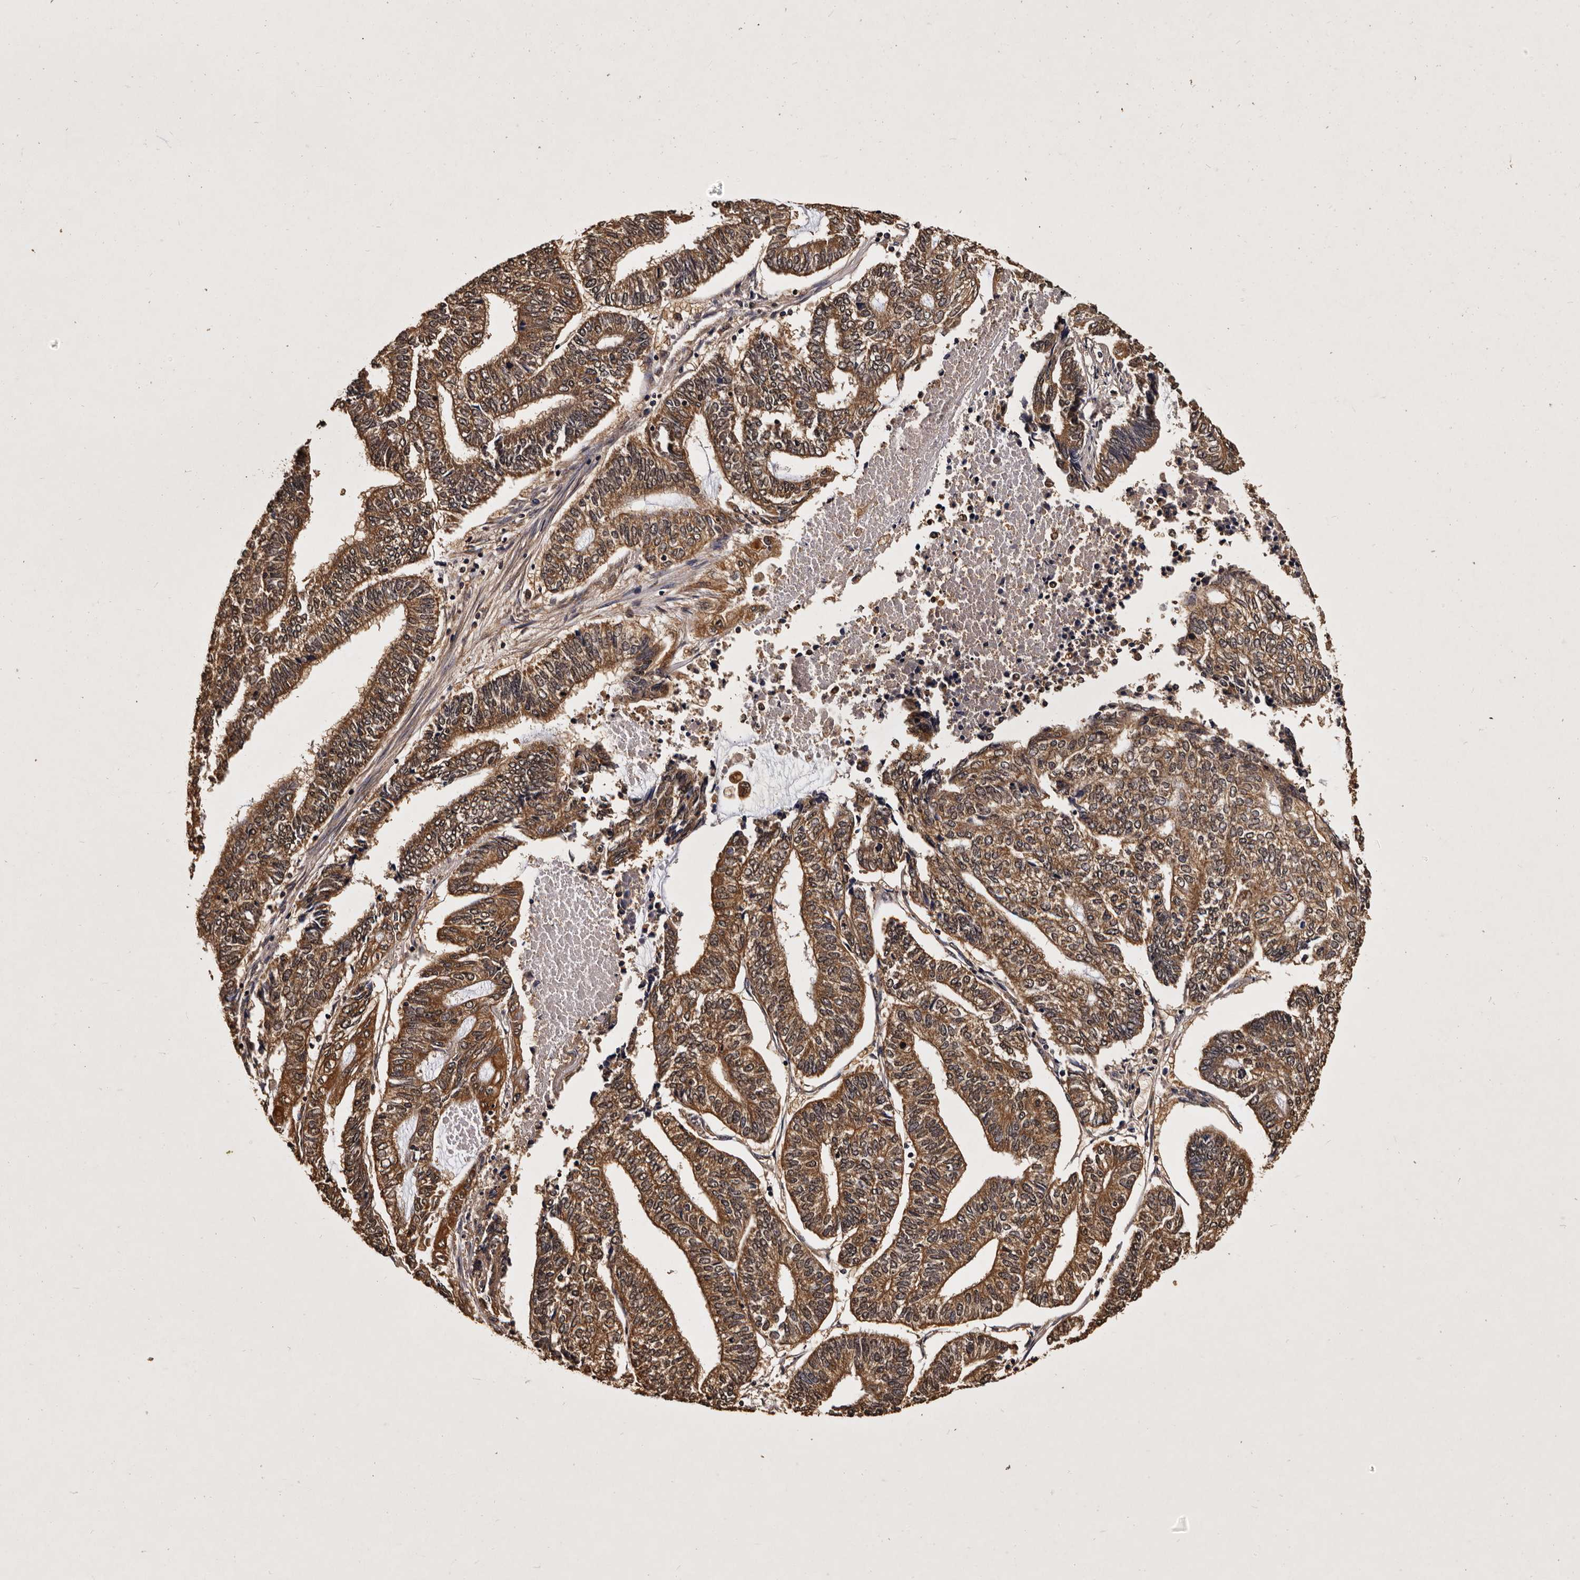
{"staining": {"intensity": "strong", "quantity": ">75%", "location": "cytoplasmic/membranous"}, "tissue": "endometrial cancer", "cell_type": "Tumor cells", "image_type": "cancer", "snomed": [{"axis": "morphology", "description": "Adenocarcinoma, NOS"}, {"axis": "topography", "description": "Uterus"}, {"axis": "topography", "description": "Endometrium"}], "caption": "Strong cytoplasmic/membranous protein positivity is identified in approximately >75% of tumor cells in adenocarcinoma (endometrial).", "gene": "PARS2", "patient": {"sex": "female", "age": 70}}